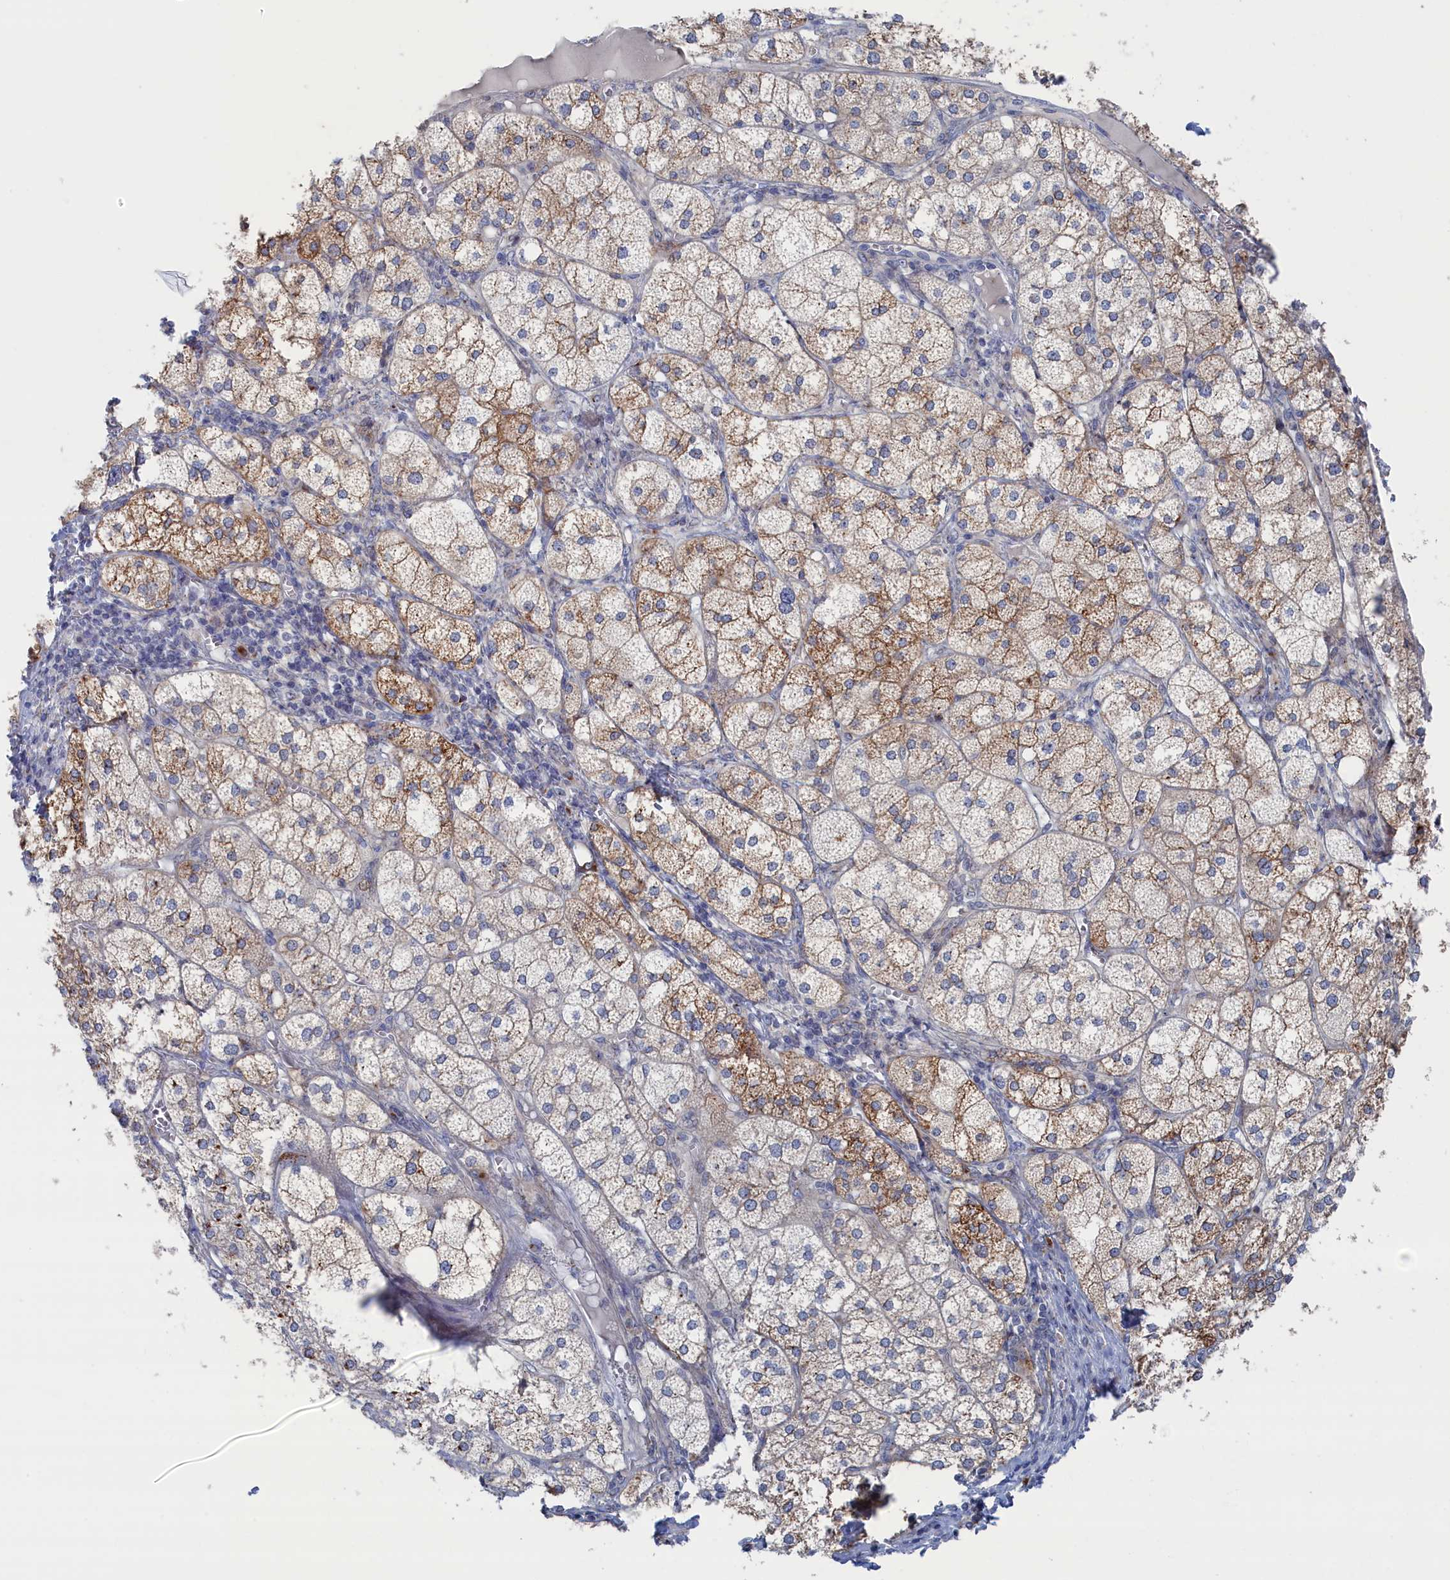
{"staining": {"intensity": "strong", "quantity": "25%-75%", "location": "cytoplasmic/membranous"}, "tissue": "adrenal gland", "cell_type": "Glandular cells", "image_type": "normal", "snomed": [{"axis": "morphology", "description": "Normal tissue, NOS"}, {"axis": "topography", "description": "Adrenal gland"}], "caption": "Strong cytoplasmic/membranous positivity for a protein is present in about 25%-75% of glandular cells of unremarkable adrenal gland using immunohistochemistry.", "gene": "IRX1", "patient": {"sex": "female", "age": 61}}